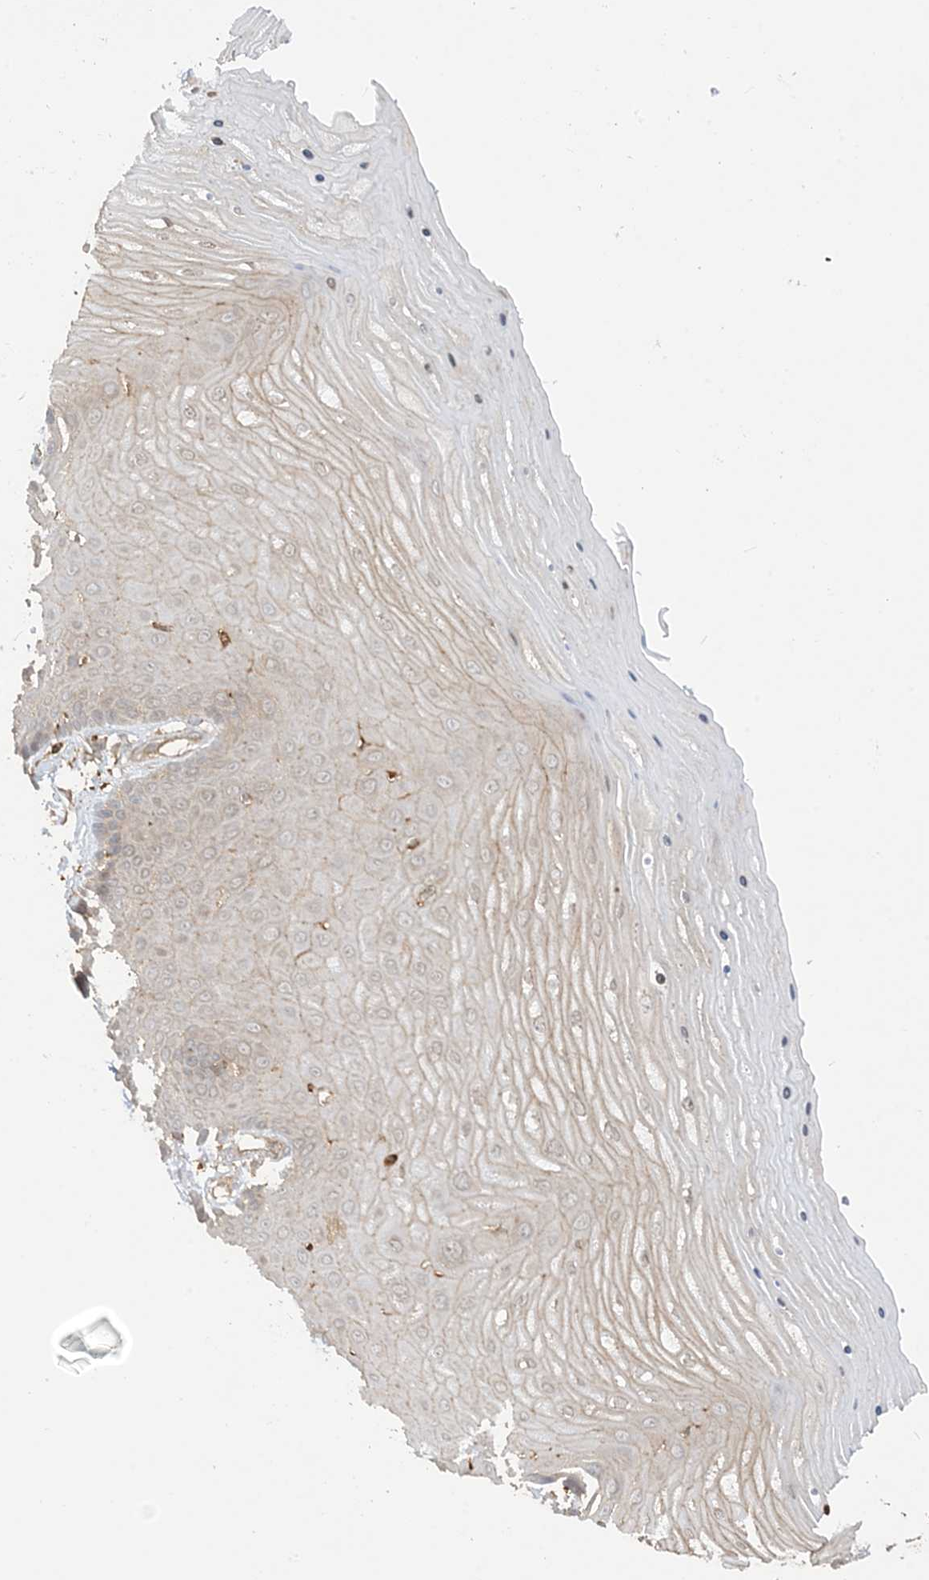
{"staining": {"intensity": "moderate", "quantity": ">75%", "location": "cytoplasmic/membranous"}, "tissue": "cervix", "cell_type": "Glandular cells", "image_type": "normal", "snomed": [{"axis": "morphology", "description": "Normal tissue, NOS"}, {"axis": "topography", "description": "Cervix"}], "caption": "Human cervix stained for a protein (brown) reveals moderate cytoplasmic/membranous positive expression in approximately >75% of glandular cells.", "gene": "CAPZB", "patient": {"sex": "female", "age": 55}}